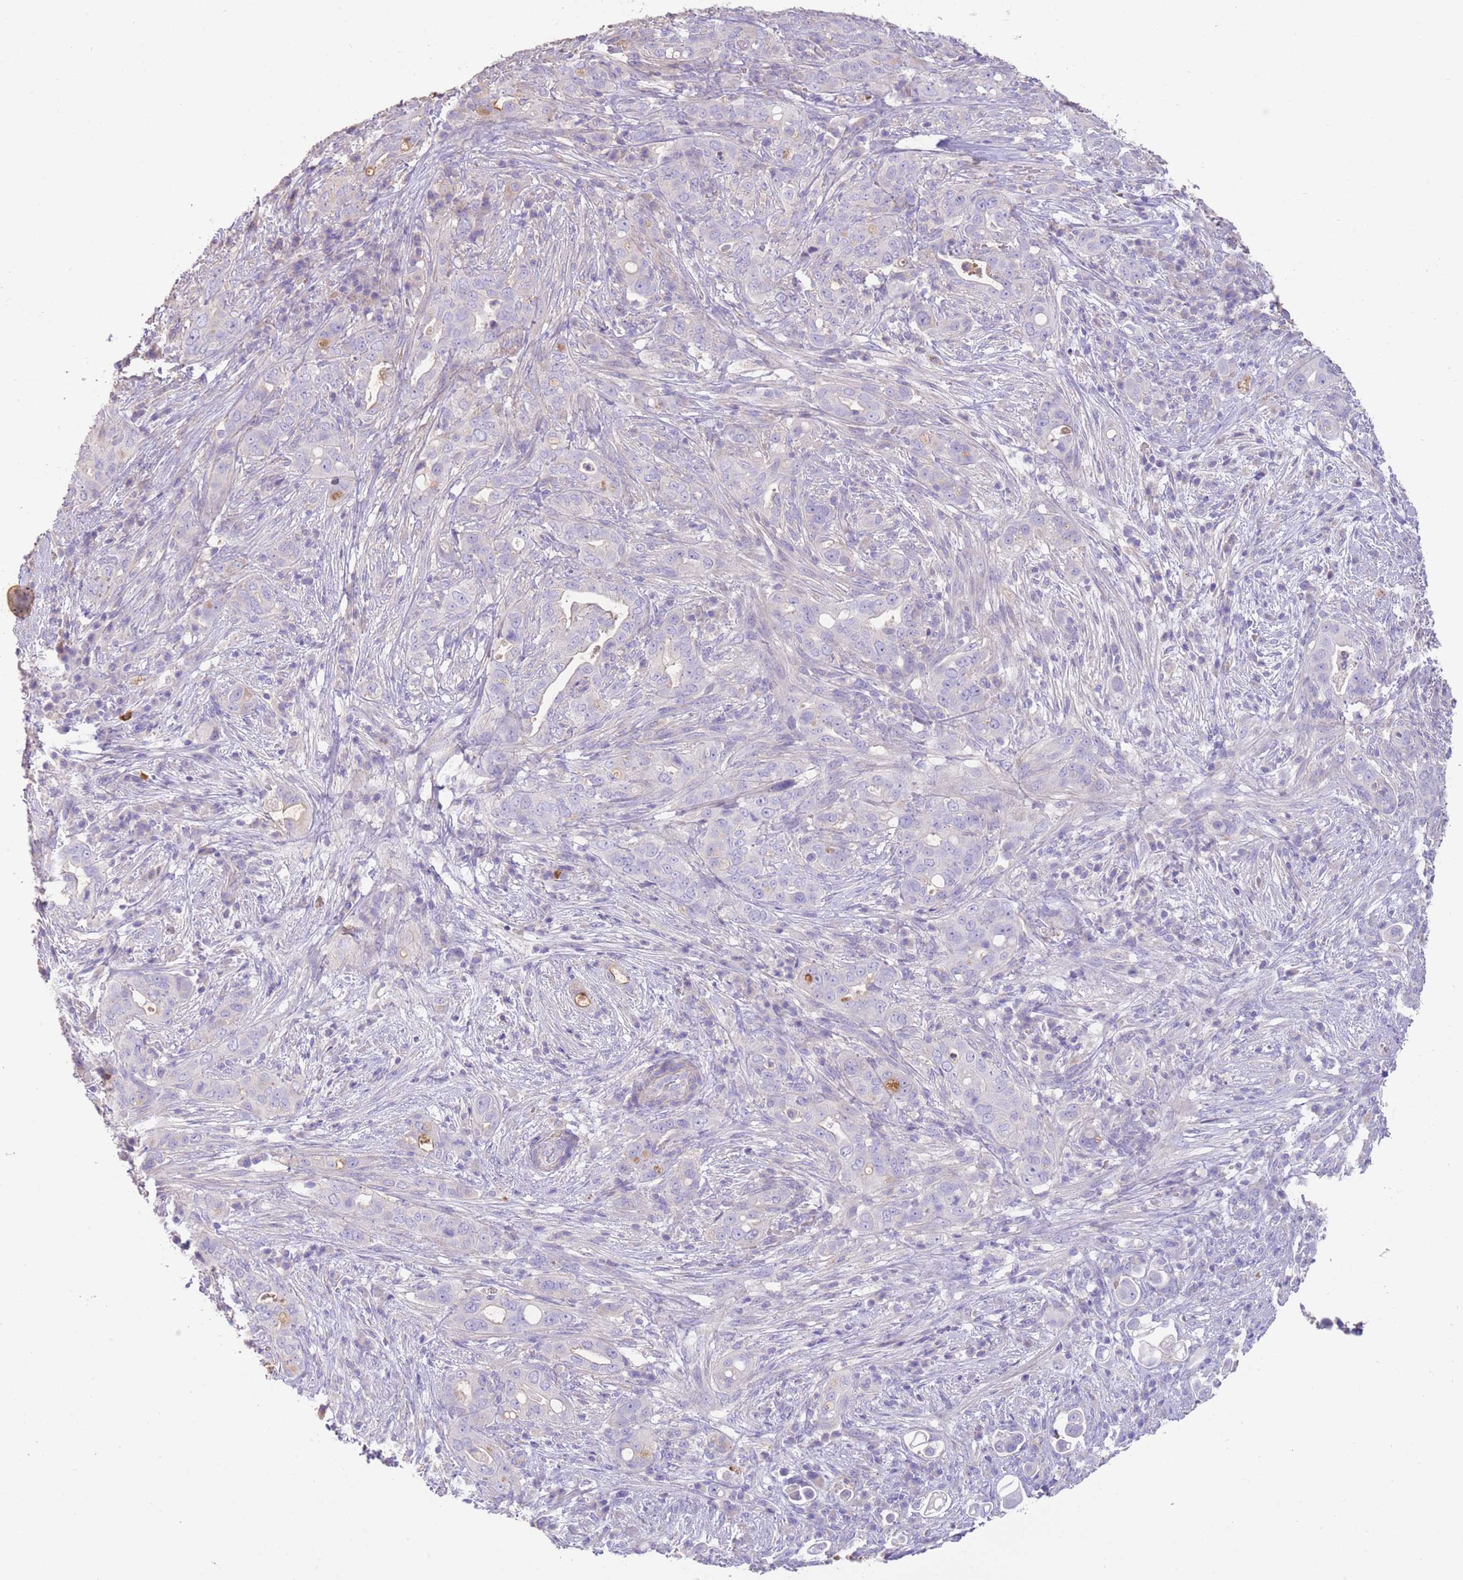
{"staining": {"intensity": "negative", "quantity": "none", "location": "none"}, "tissue": "pancreatic cancer", "cell_type": "Tumor cells", "image_type": "cancer", "snomed": [{"axis": "morphology", "description": "Normal tissue, NOS"}, {"axis": "morphology", "description": "Adenocarcinoma, NOS"}, {"axis": "topography", "description": "Lymph node"}, {"axis": "topography", "description": "Pancreas"}], "caption": "Immunohistochemistry of pancreatic adenocarcinoma demonstrates no positivity in tumor cells.", "gene": "SFTPA1", "patient": {"sex": "female", "age": 67}}